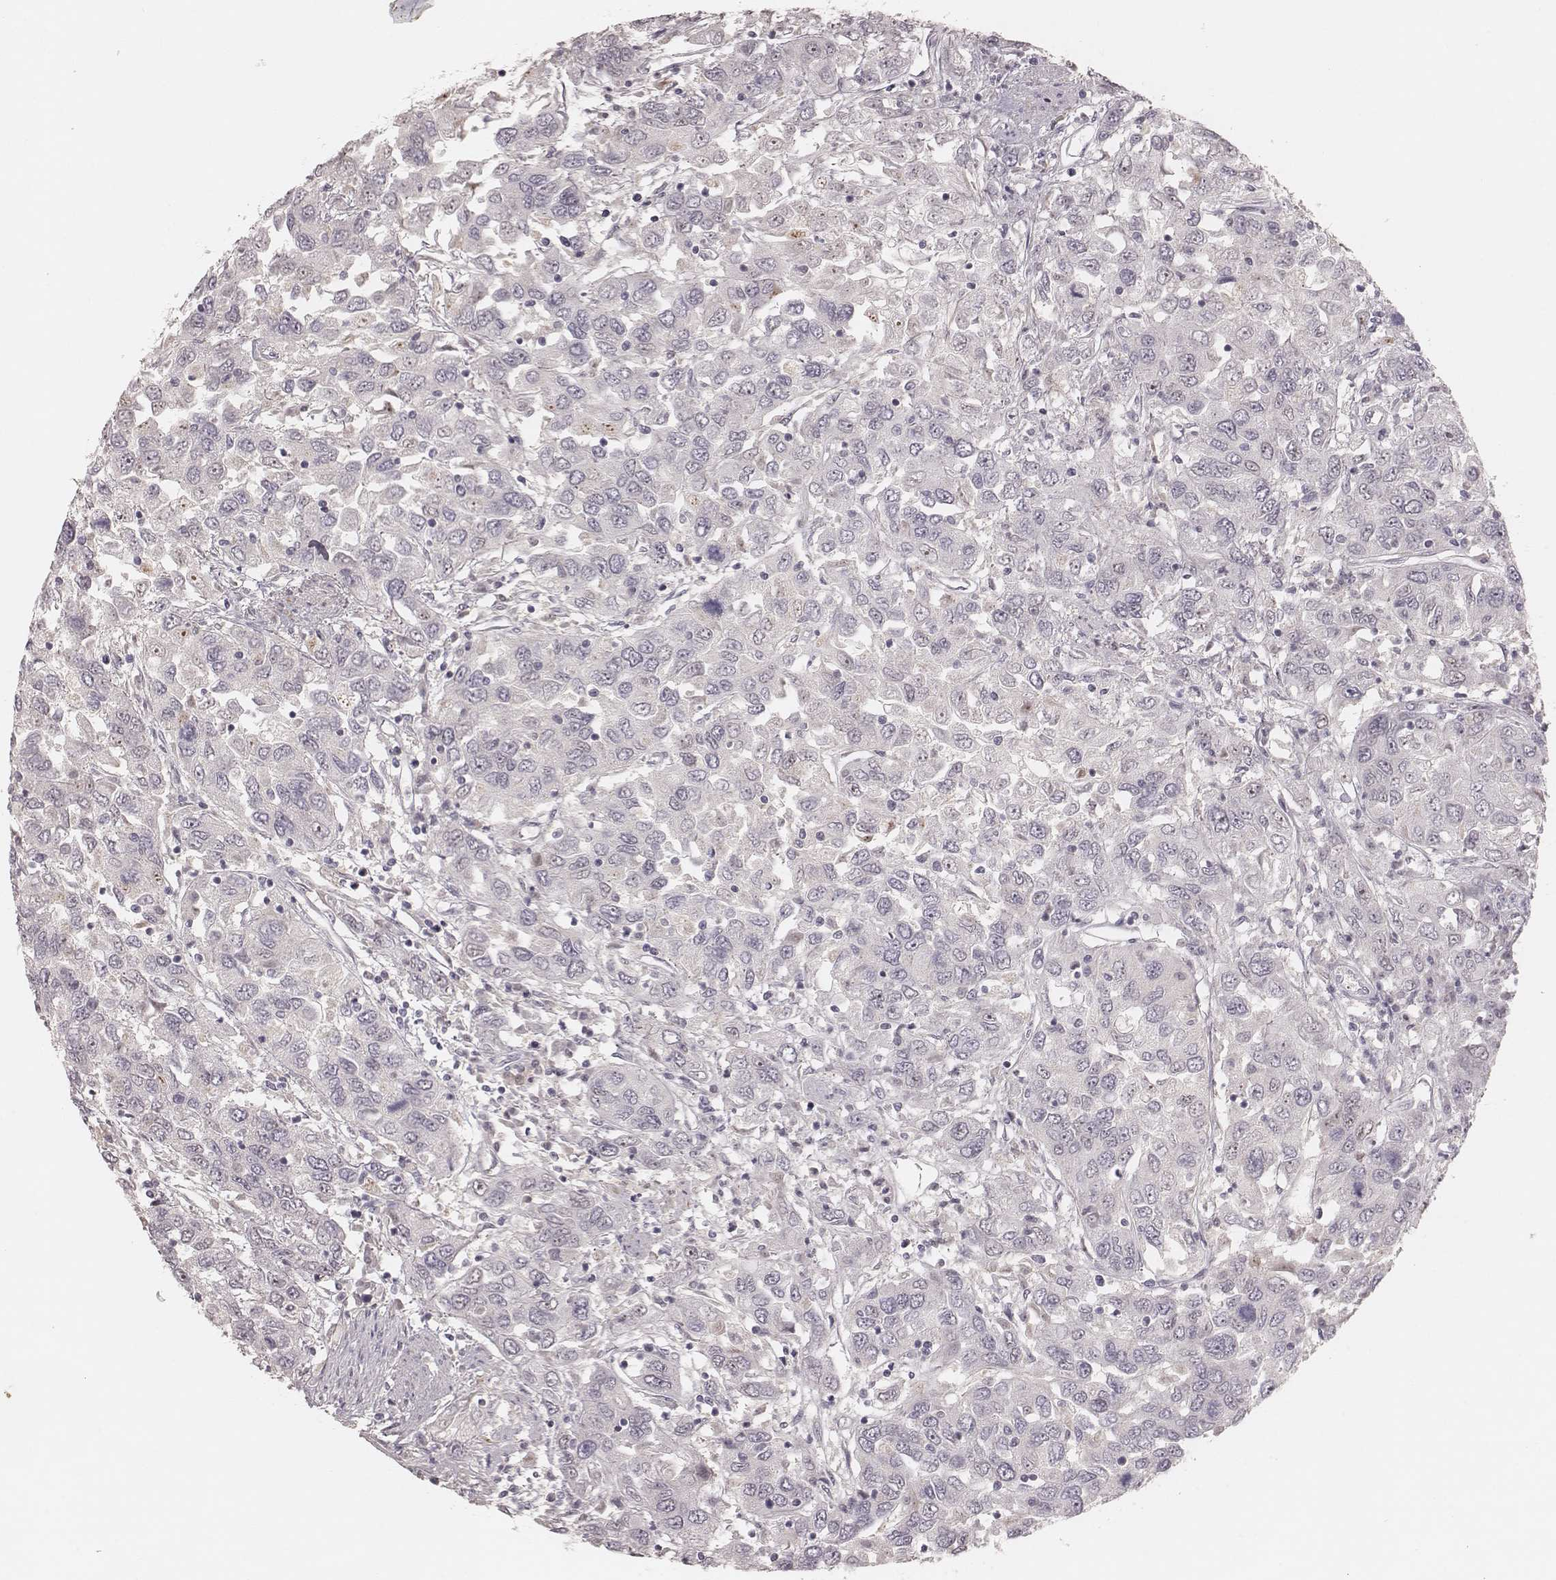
{"staining": {"intensity": "negative", "quantity": "none", "location": "none"}, "tissue": "urothelial cancer", "cell_type": "Tumor cells", "image_type": "cancer", "snomed": [{"axis": "morphology", "description": "Urothelial carcinoma, High grade"}, {"axis": "topography", "description": "Urinary bladder"}], "caption": "Immunohistochemistry (IHC) of human urothelial carcinoma (high-grade) reveals no positivity in tumor cells. The staining is performed using DAB brown chromogen with nuclei counter-stained in using hematoxylin.", "gene": "FAM13B", "patient": {"sex": "male", "age": 76}}